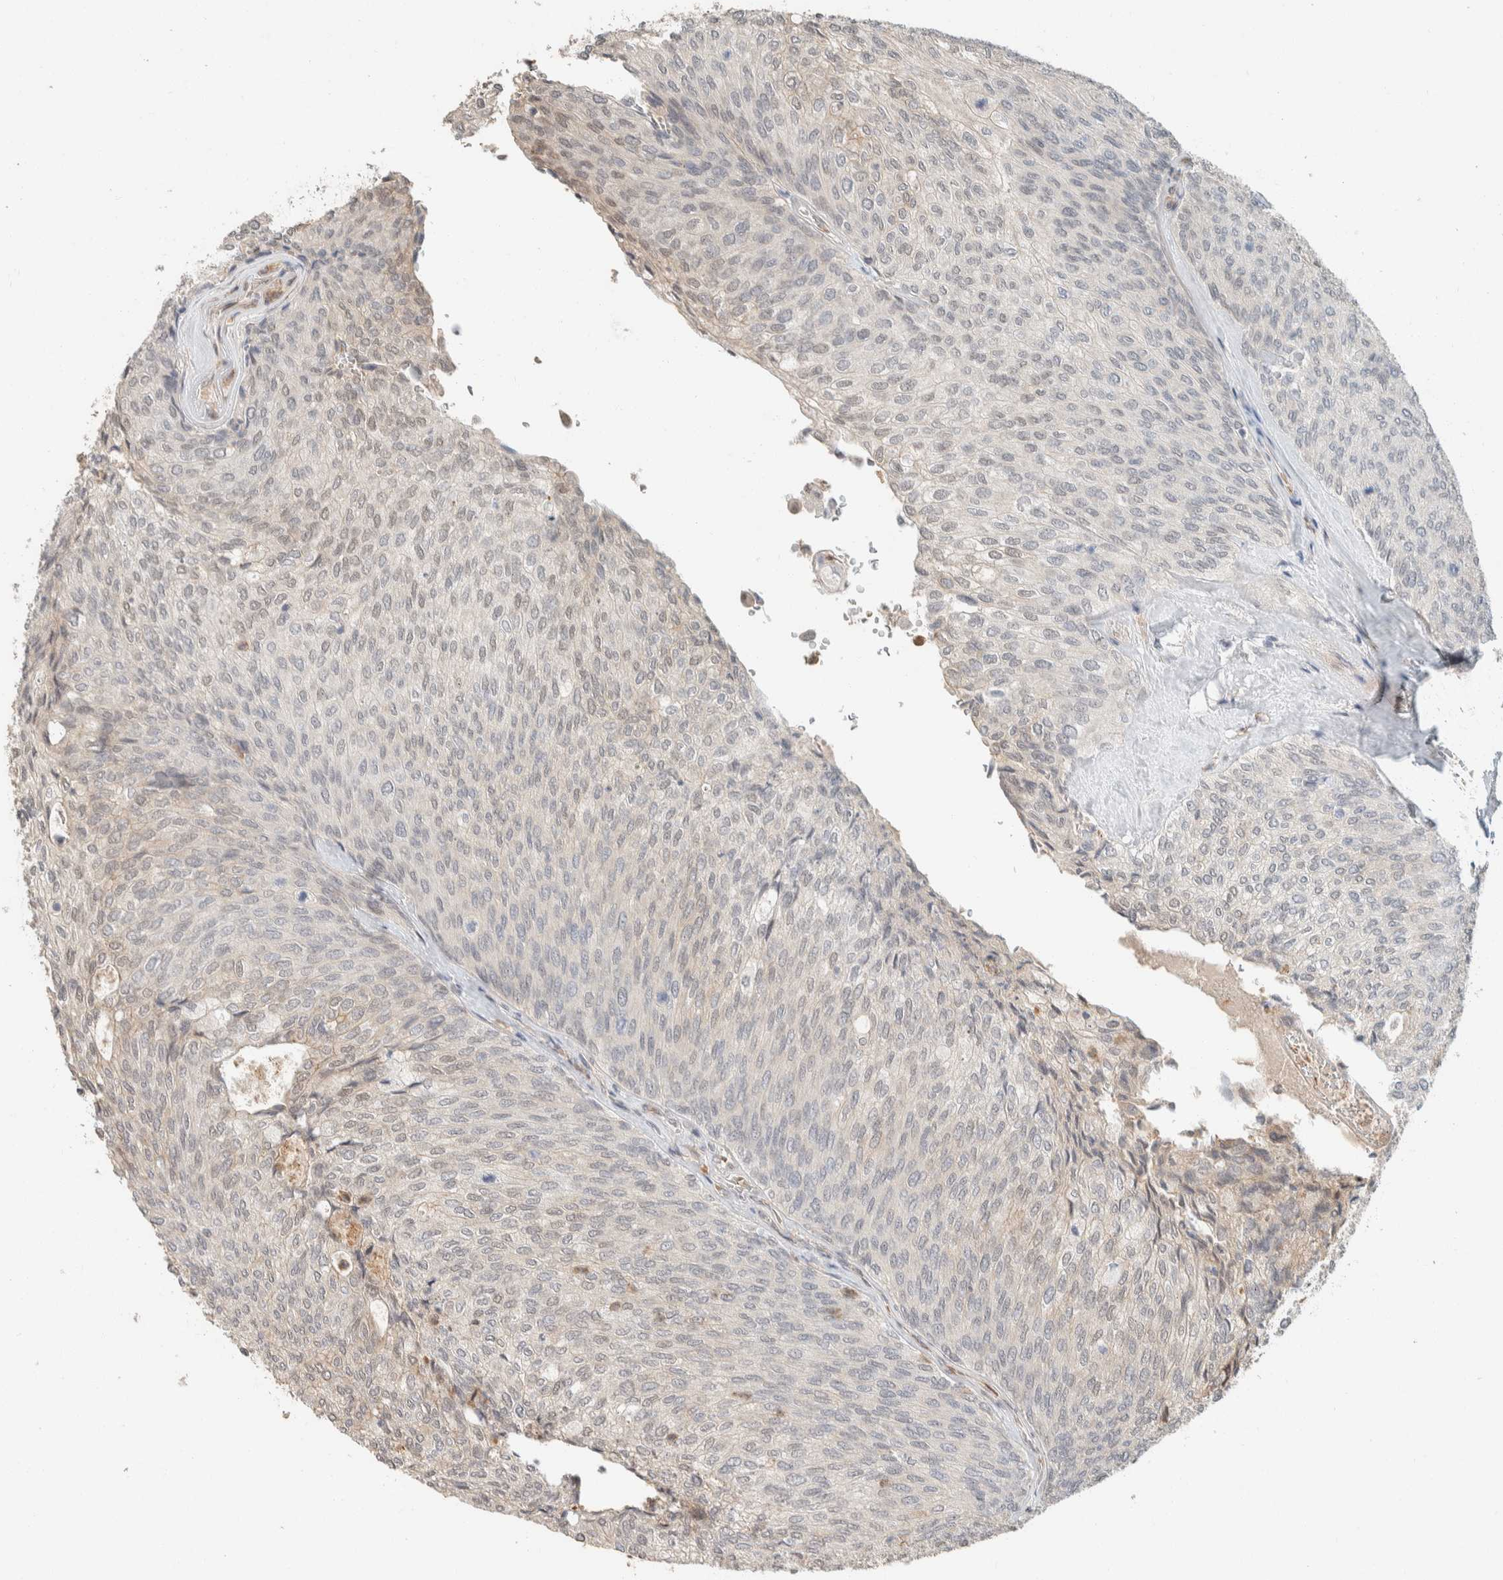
{"staining": {"intensity": "weak", "quantity": "25%-75%", "location": "cytoplasmic/membranous,nuclear"}, "tissue": "urothelial cancer", "cell_type": "Tumor cells", "image_type": "cancer", "snomed": [{"axis": "morphology", "description": "Urothelial carcinoma, Low grade"}, {"axis": "topography", "description": "Urinary bladder"}], "caption": "IHC of urothelial carcinoma (low-grade) demonstrates low levels of weak cytoplasmic/membranous and nuclear positivity in about 25%-75% of tumor cells.", "gene": "ZBTB2", "patient": {"sex": "female", "age": 79}}